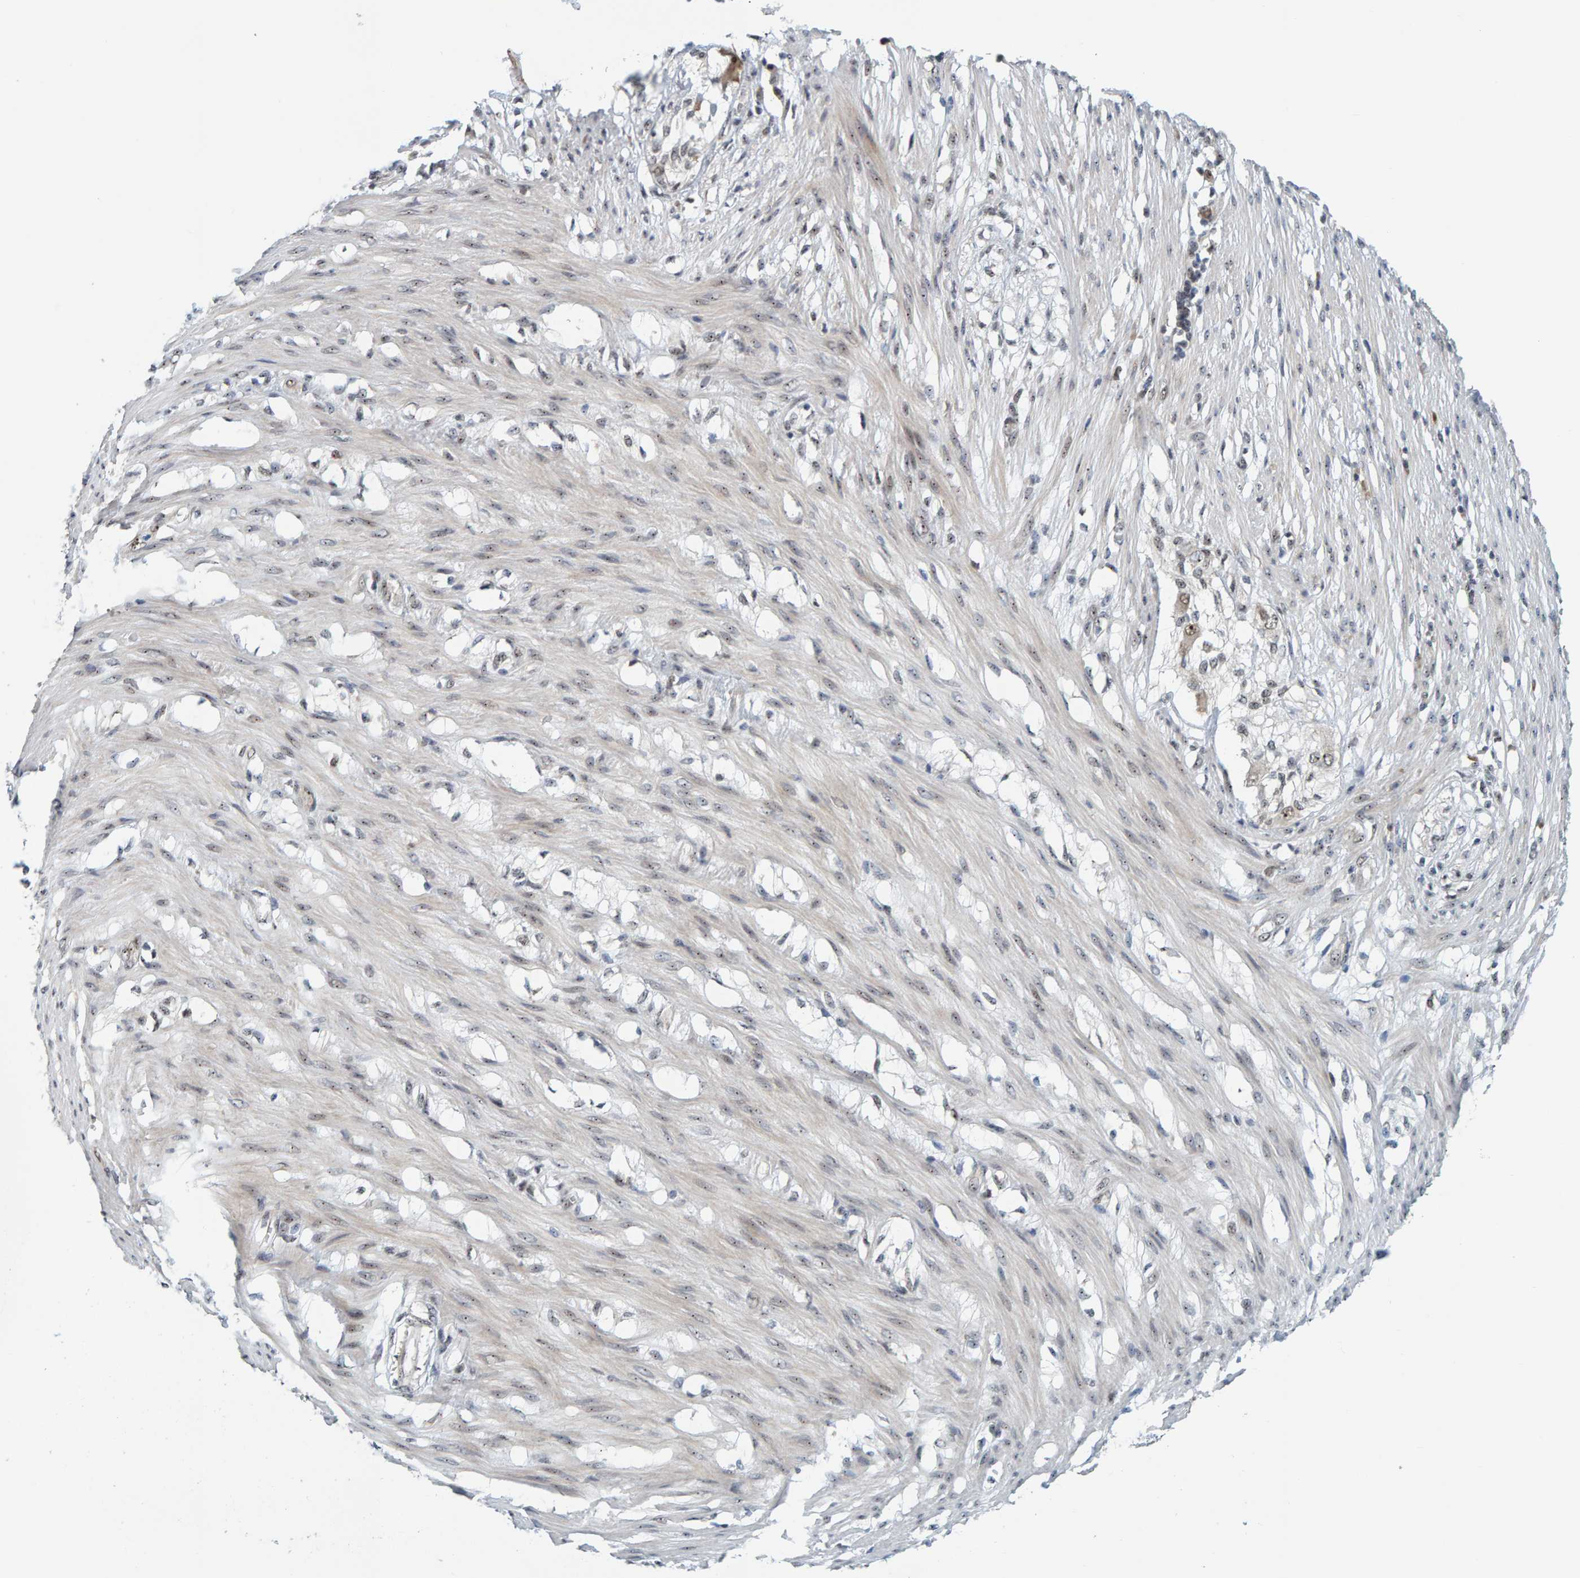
{"staining": {"intensity": "weak", "quantity": ">75%", "location": "nuclear"}, "tissue": "smooth muscle", "cell_type": "Smooth muscle cells", "image_type": "normal", "snomed": [{"axis": "morphology", "description": "Normal tissue, NOS"}, {"axis": "morphology", "description": "Adenocarcinoma, NOS"}, {"axis": "topography", "description": "Smooth muscle"}, {"axis": "topography", "description": "Colon"}], "caption": "Human smooth muscle stained for a protein (brown) reveals weak nuclear positive staining in approximately >75% of smooth muscle cells.", "gene": "POLR1E", "patient": {"sex": "male", "age": 14}}